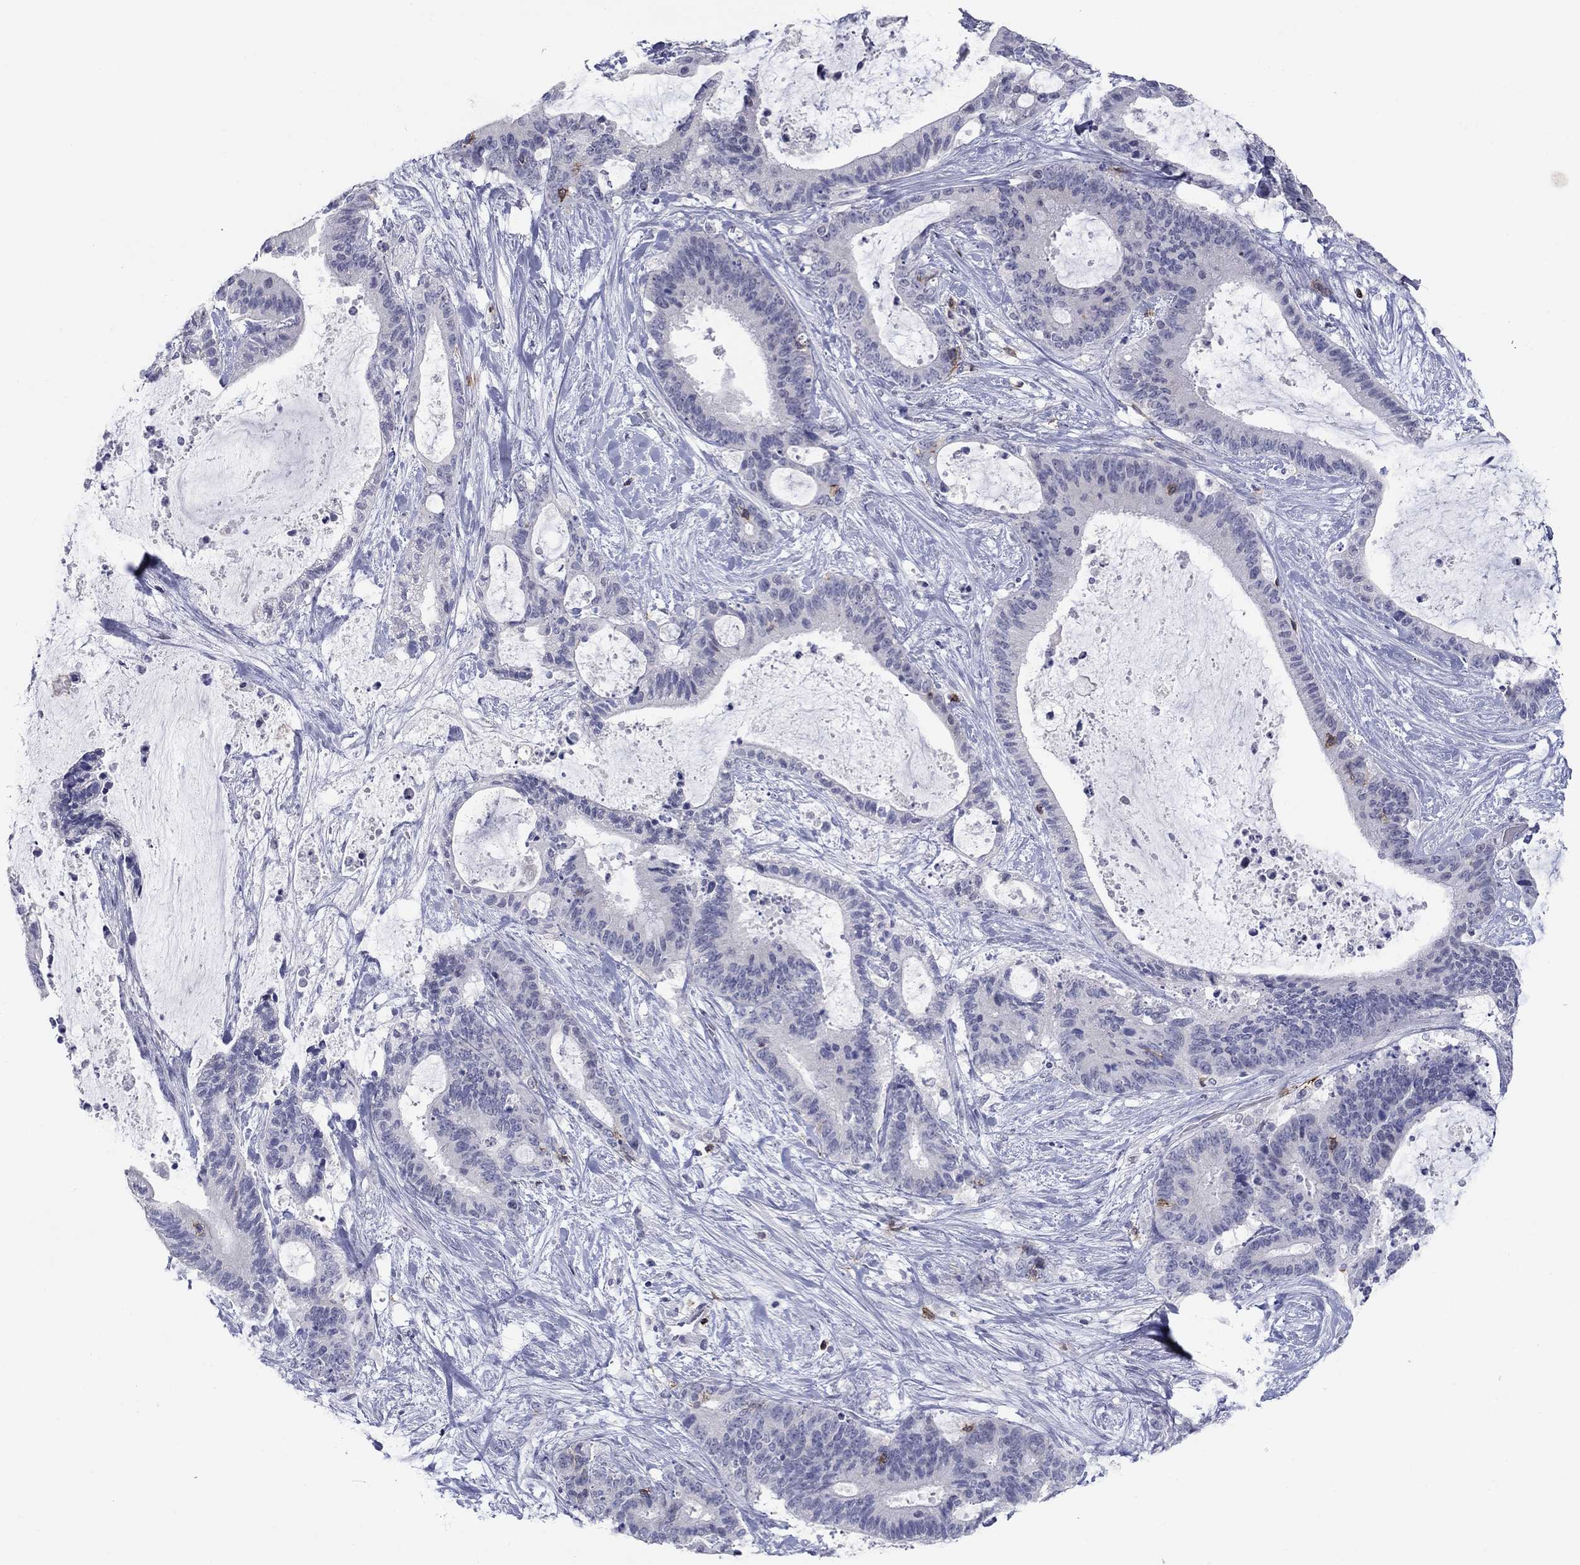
{"staining": {"intensity": "negative", "quantity": "none", "location": "none"}, "tissue": "liver cancer", "cell_type": "Tumor cells", "image_type": "cancer", "snomed": [{"axis": "morphology", "description": "Cholangiocarcinoma"}, {"axis": "topography", "description": "Liver"}], "caption": "A photomicrograph of liver cancer stained for a protein exhibits no brown staining in tumor cells.", "gene": "ITGAE", "patient": {"sex": "female", "age": 73}}